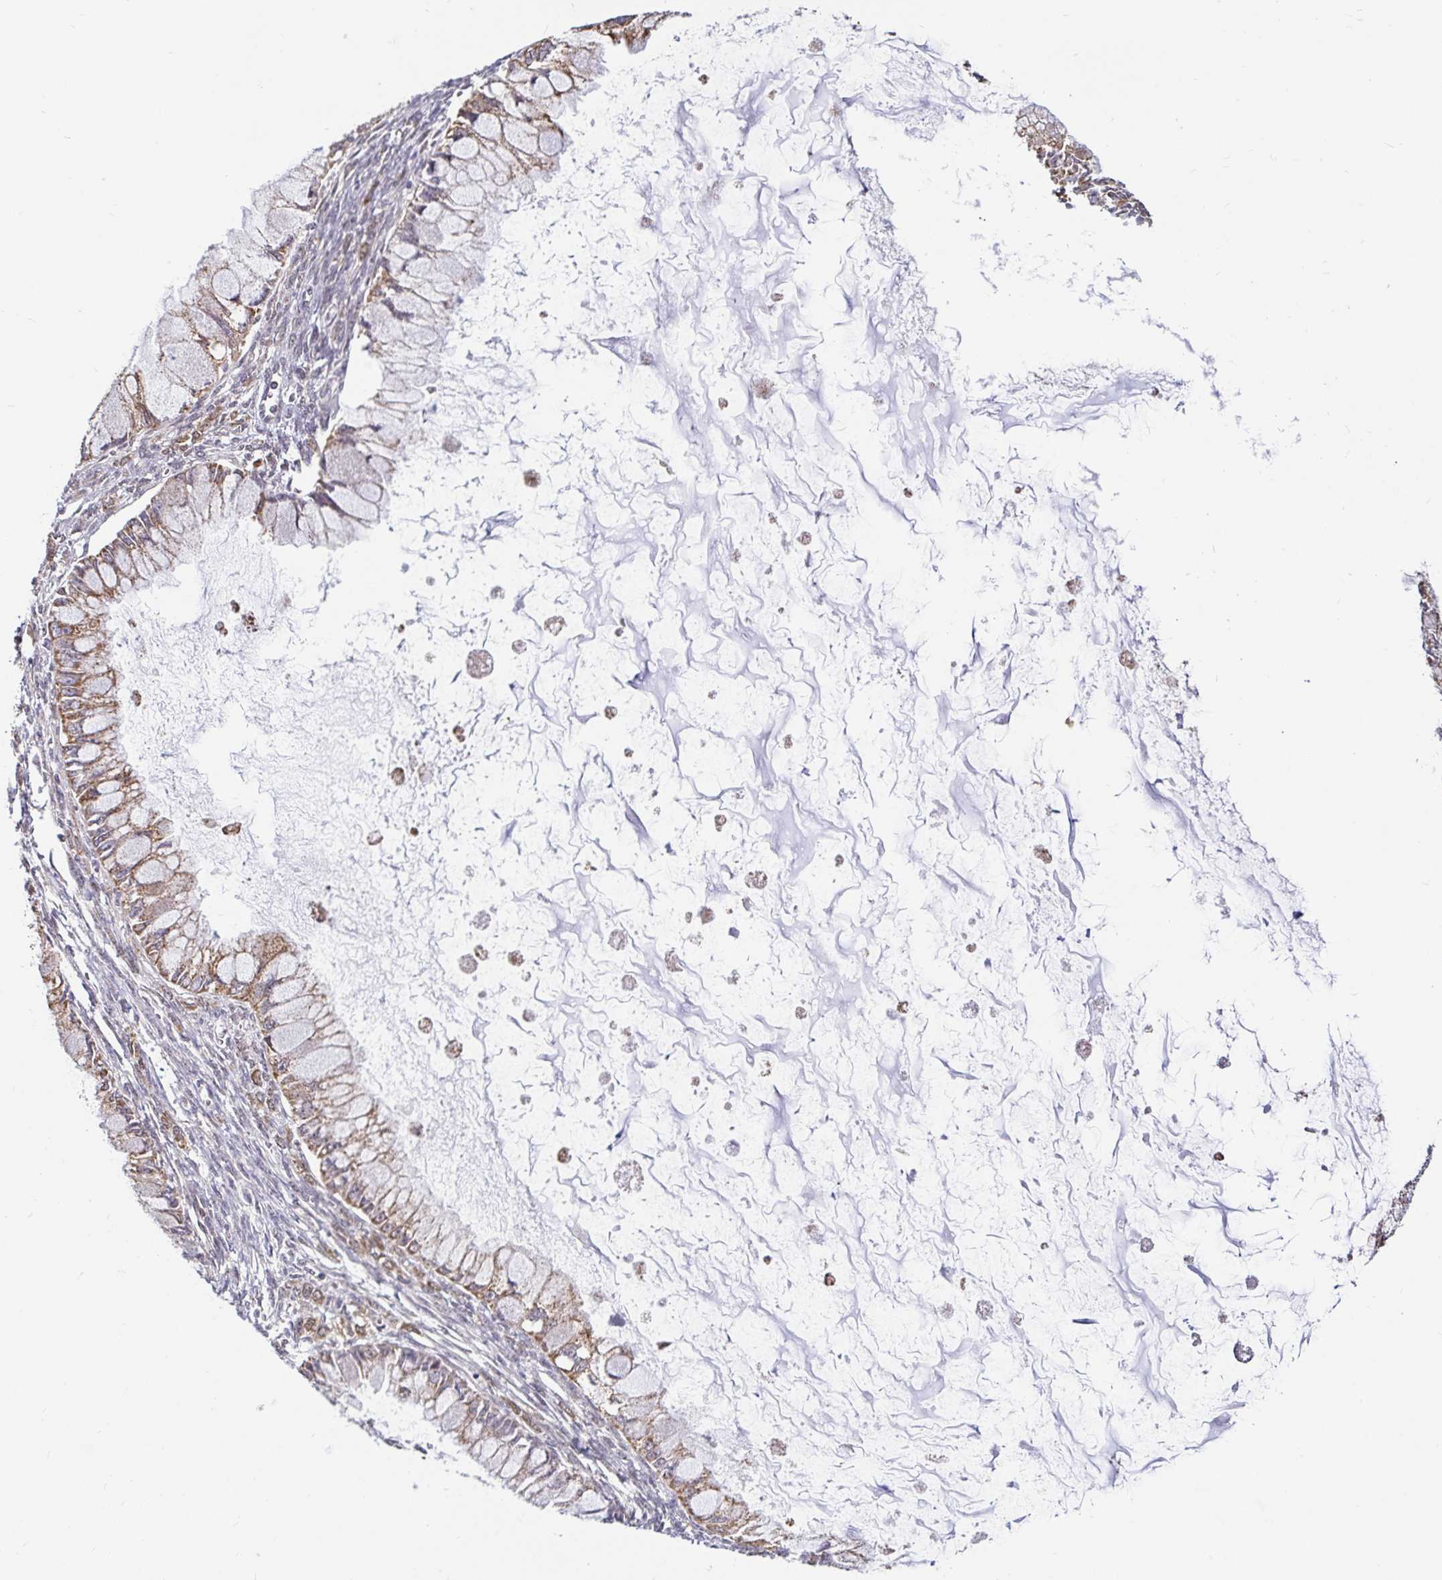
{"staining": {"intensity": "moderate", "quantity": ">75%", "location": "cytoplasmic/membranous"}, "tissue": "ovarian cancer", "cell_type": "Tumor cells", "image_type": "cancer", "snomed": [{"axis": "morphology", "description": "Cystadenocarcinoma, mucinous, NOS"}, {"axis": "topography", "description": "Ovary"}], "caption": "Mucinous cystadenocarcinoma (ovarian) tissue displays moderate cytoplasmic/membranous staining in approximately >75% of tumor cells (Stains: DAB in brown, nuclei in blue, Microscopy: brightfield microscopy at high magnification).", "gene": "TIMM50", "patient": {"sex": "female", "age": 34}}